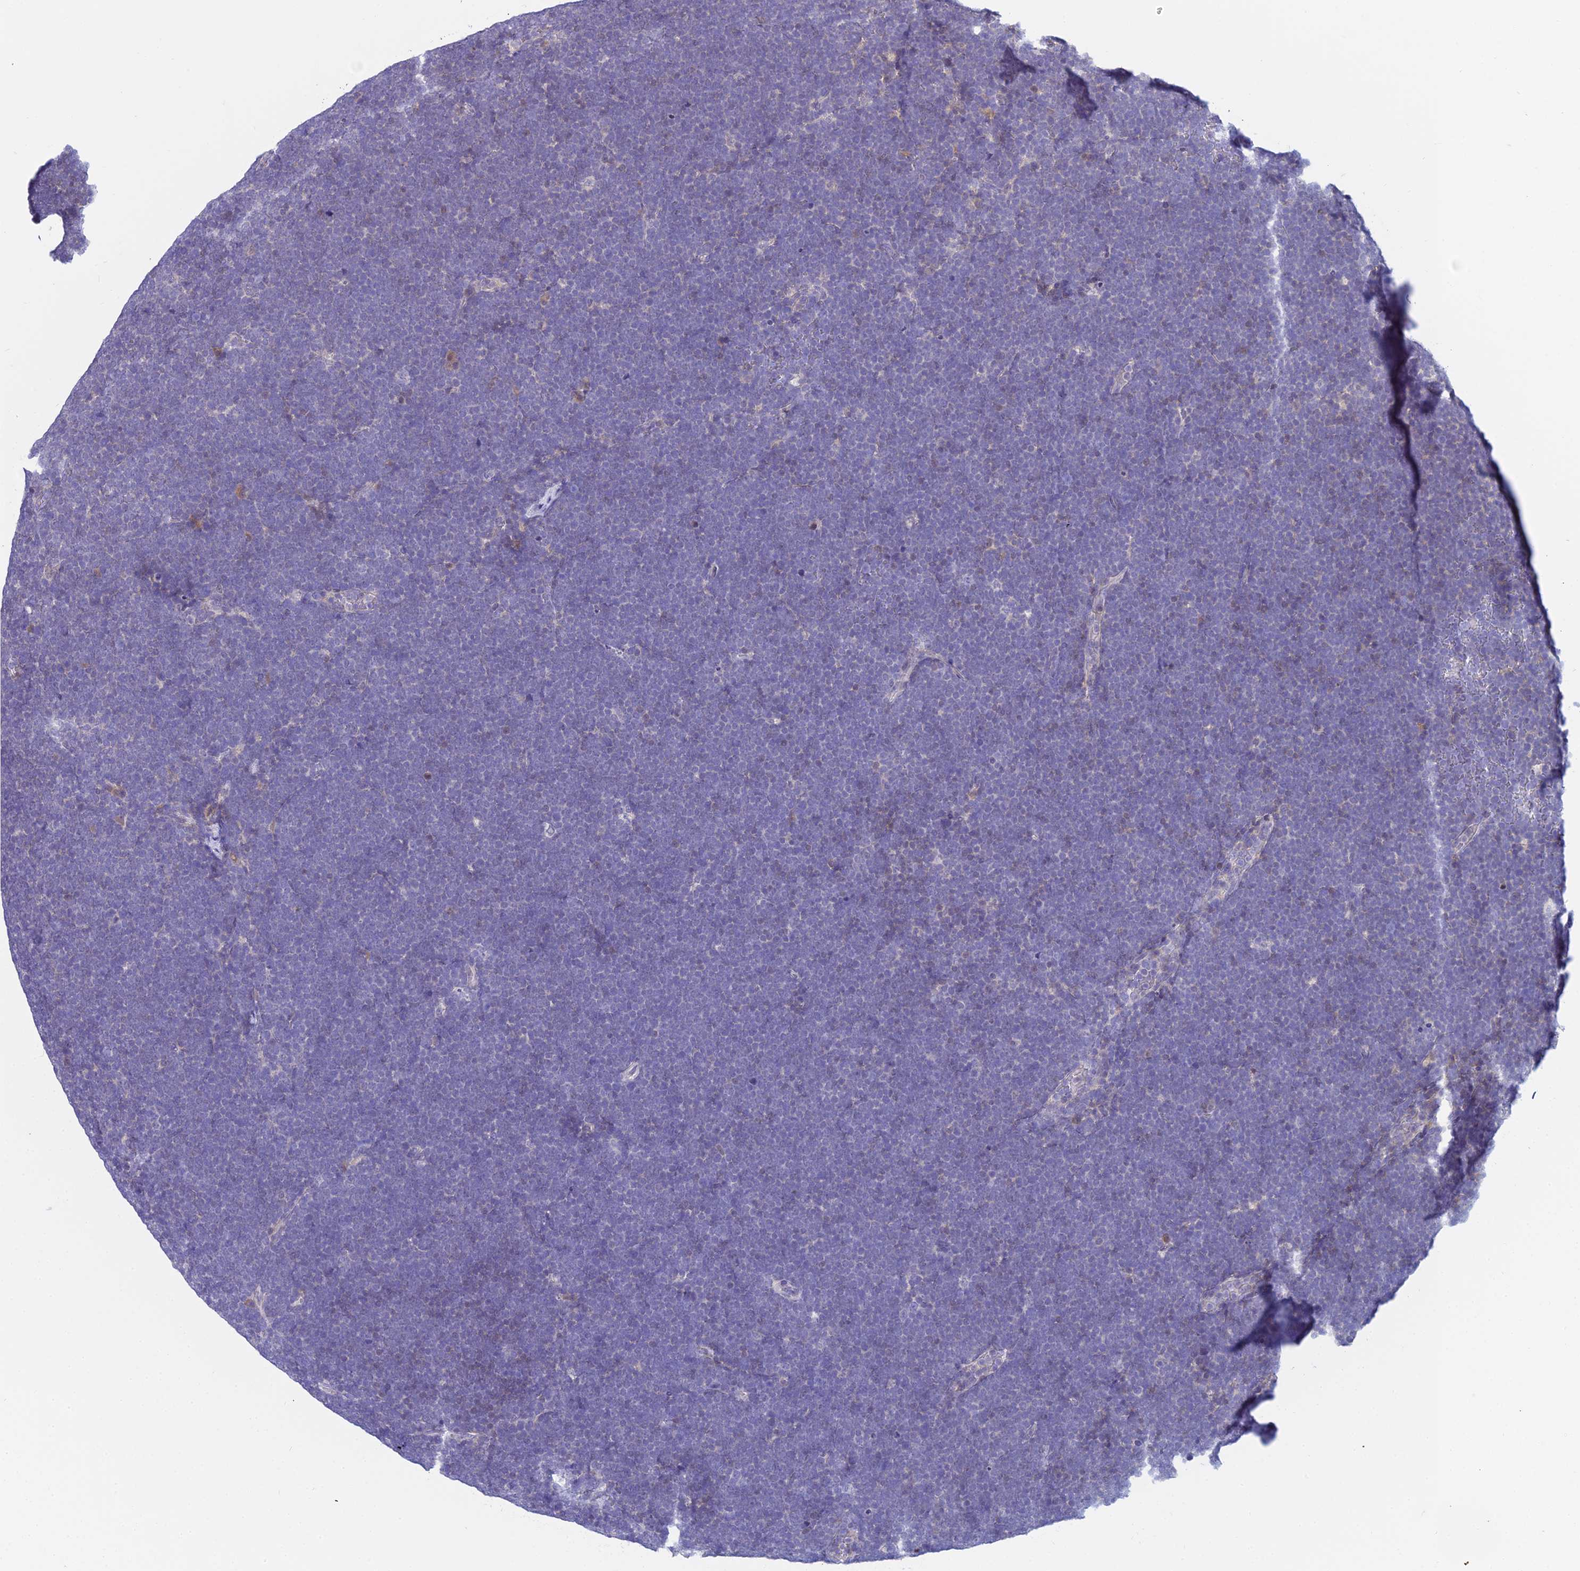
{"staining": {"intensity": "negative", "quantity": "none", "location": "none"}, "tissue": "lymphoma", "cell_type": "Tumor cells", "image_type": "cancer", "snomed": [{"axis": "morphology", "description": "Malignant lymphoma, non-Hodgkin's type, High grade"}, {"axis": "topography", "description": "Lymph node"}], "caption": "Immunohistochemistry histopathology image of human high-grade malignant lymphoma, non-Hodgkin's type stained for a protein (brown), which shows no staining in tumor cells.", "gene": "ZMIZ1", "patient": {"sex": "male", "age": 13}}